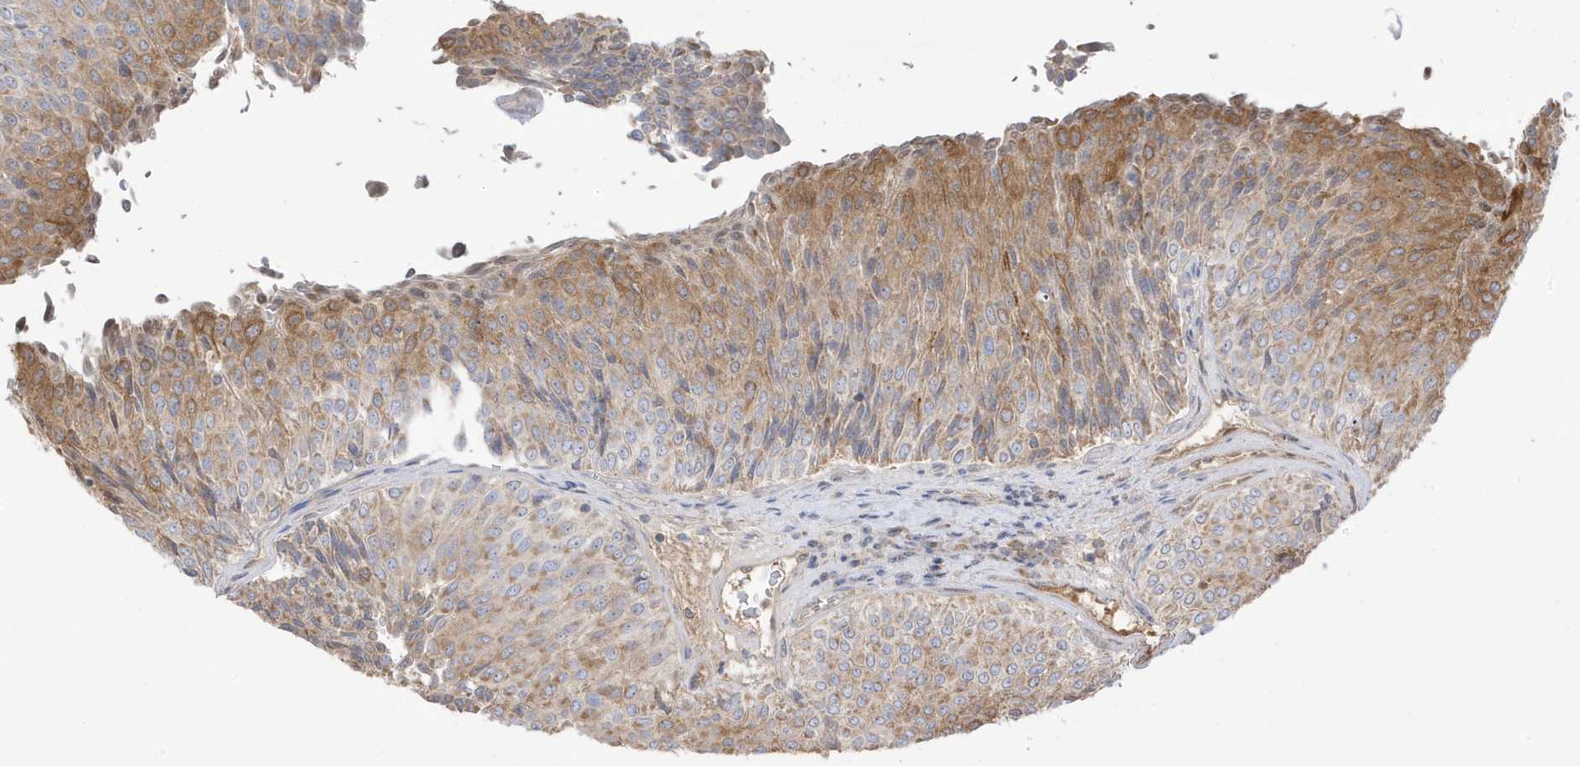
{"staining": {"intensity": "moderate", "quantity": ">75%", "location": "cytoplasmic/membranous"}, "tissue": "urothelial cancer", "cell_type": "Tumor cells", "image_type": "cancer", "snomed": [{"axis": "morphology", "description": "Urothelial carcinoma, Low grade"}, {"axis": "topography", "description": "Urinary bladder"}], "caption": "An immunohistochemistry (IHC) image of tumor tissue is shown. Protein staining in brown highlights moderate cytoplasmic/membranous positivity in urothelial cancer within tumor cells.", "gene": "AZI2", "patient": {"sex": "male", "age": 78}}